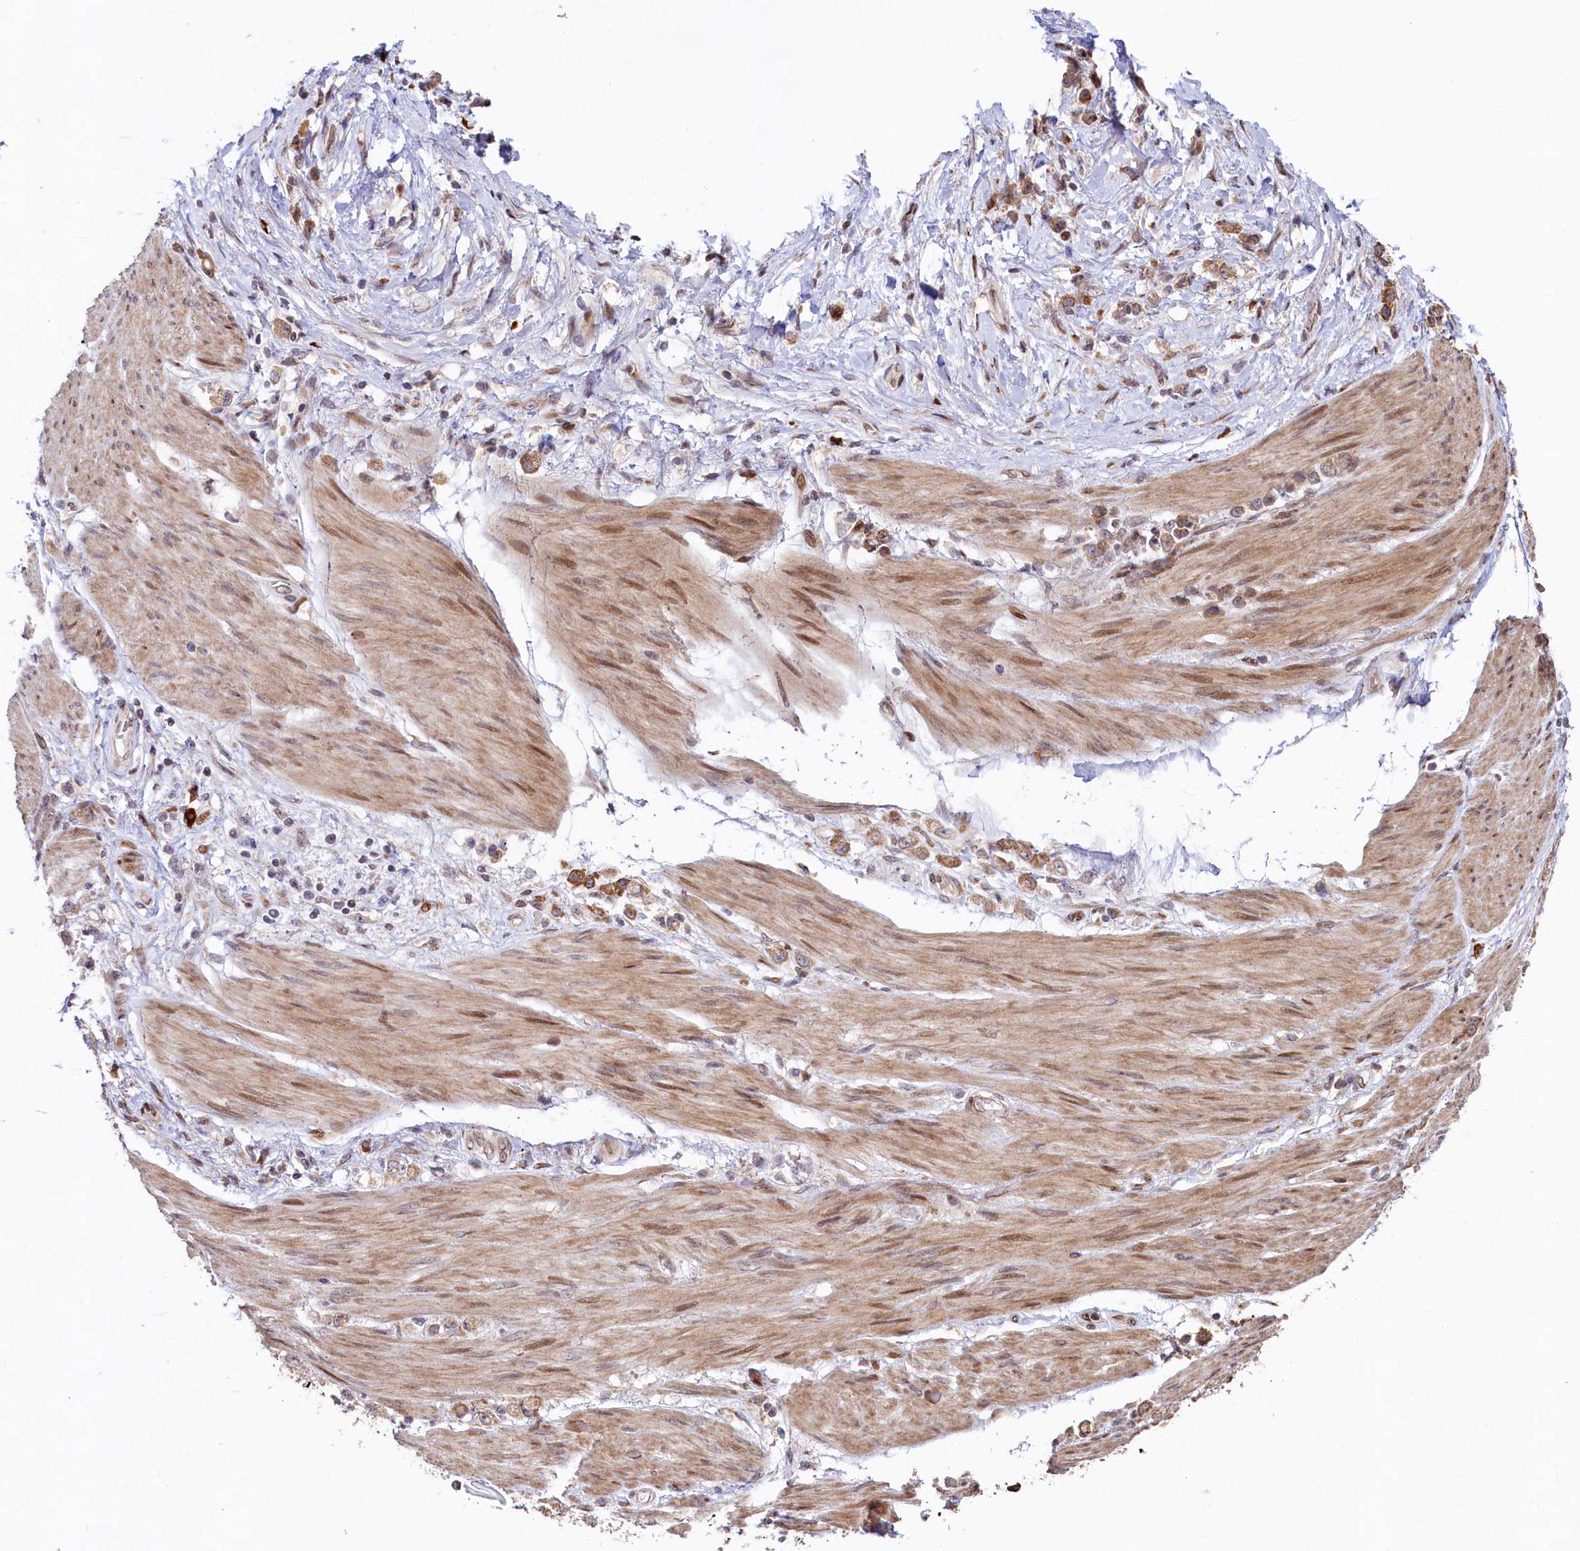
{"staining": {"intensity": "moderate", "quantity": ">75%", "location": "cytoplasmic/membranous"}, "tissue": "stomach cancer", "cell_type": "Tumor cells", "image_type": "cancer", "snomed": [{"axis": "morphology", "description": "Adenocarcinoma, NOS"}, {"axis": "topography", "description": "Stomach"}], "caption": "A brown stain highlights moderate cytoplasmic/membranous staining of a protein in stomach adenocarcinoma tumor cells.", "gene": "C5orf15", "patient": {"sex": "female", "age": 60}}